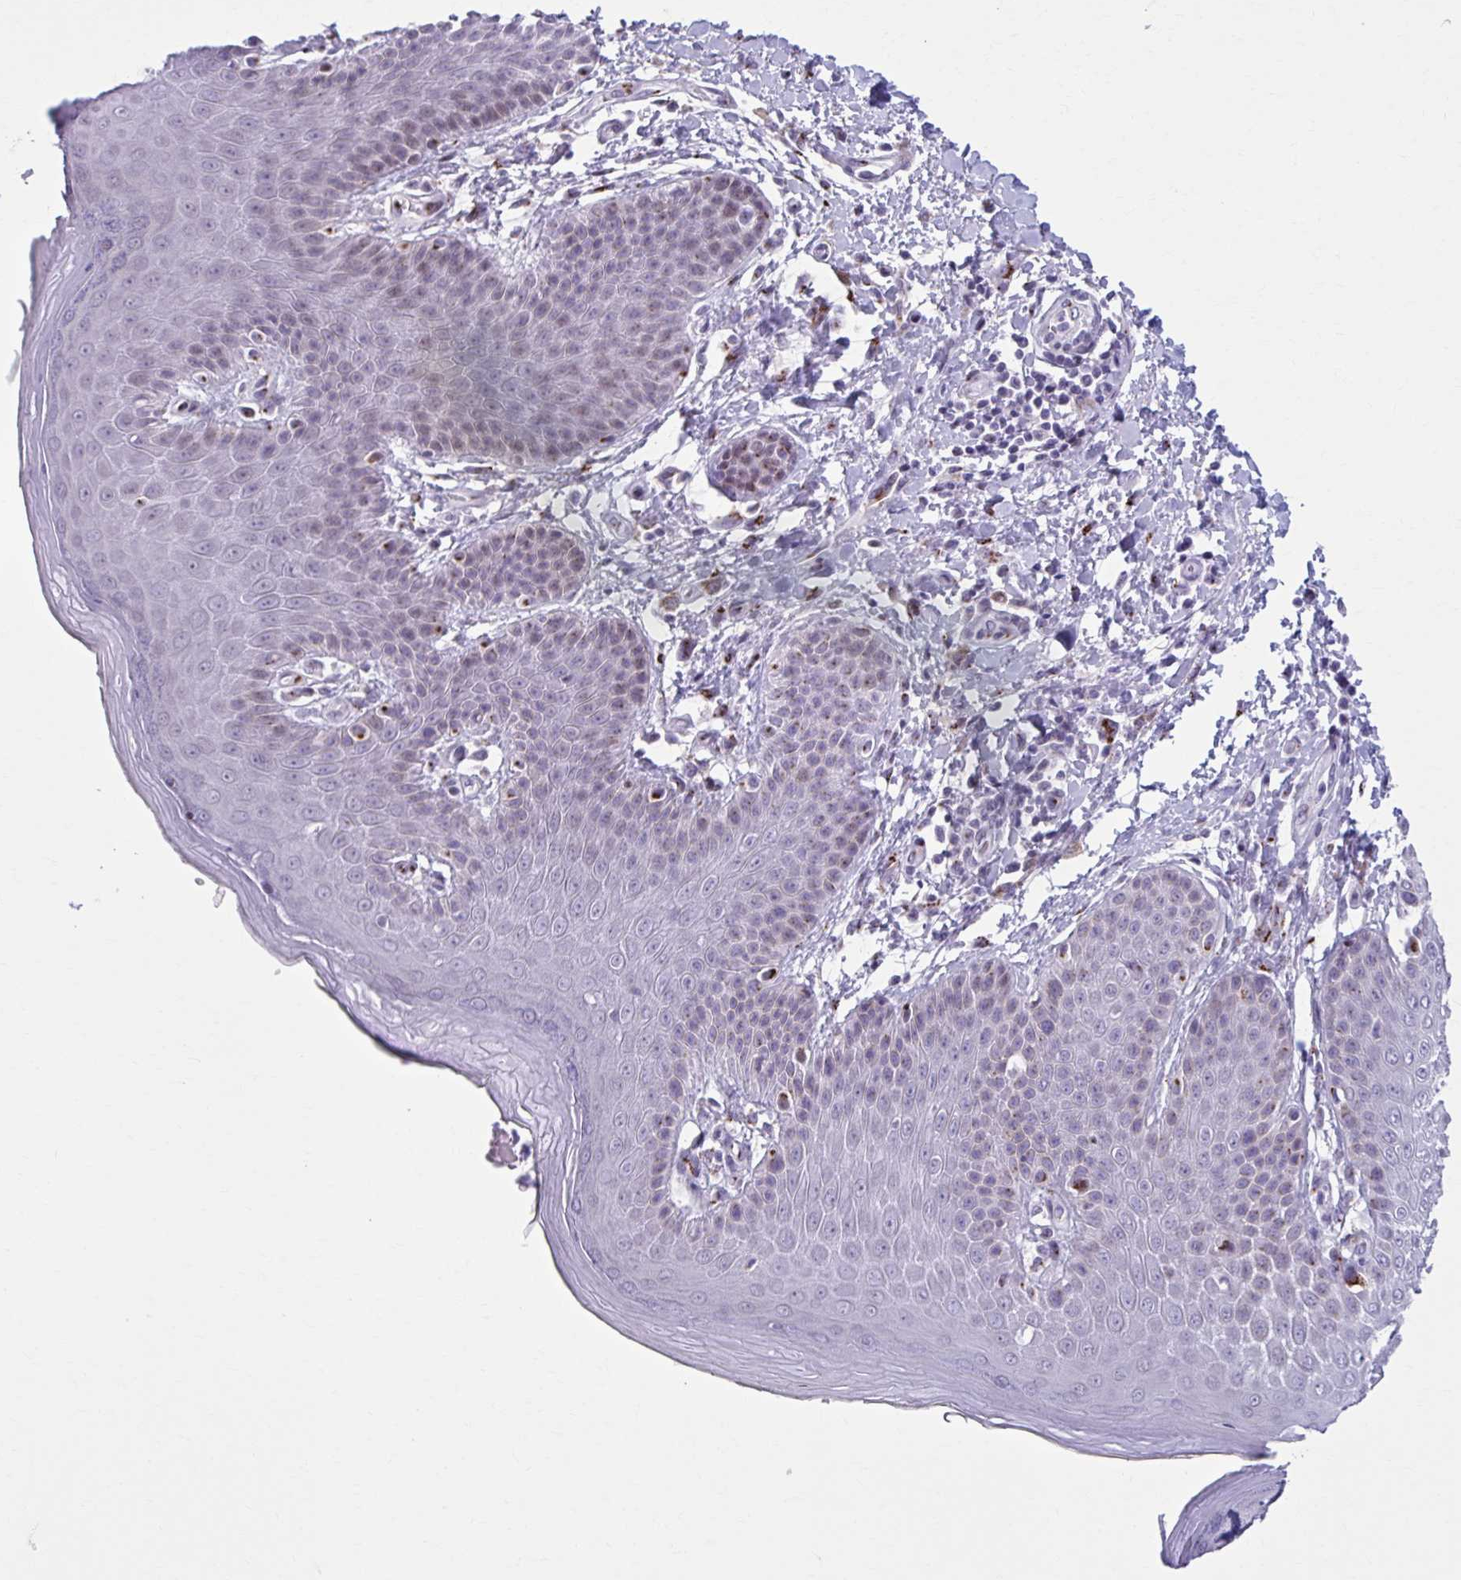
{"staining": {"intensity": "weak", "quantity": "<25%", "location": "nuclear"}, "tissue": "skin", "cell_type": "Epidermal cells", "image_type": "normal", "snomed": [{"axis": "morphology", "description": "Normal tissue, NOS"}, {"axis": "topography", "description": "Peripheral nerve tissue"}], "caption": "High power microscopy histopathology image of an IHC image of normal skin, revealing no significant staining in epidermal cells.", "gene": "ZNF682", "patient": {"sex": "male", "age": 51}}